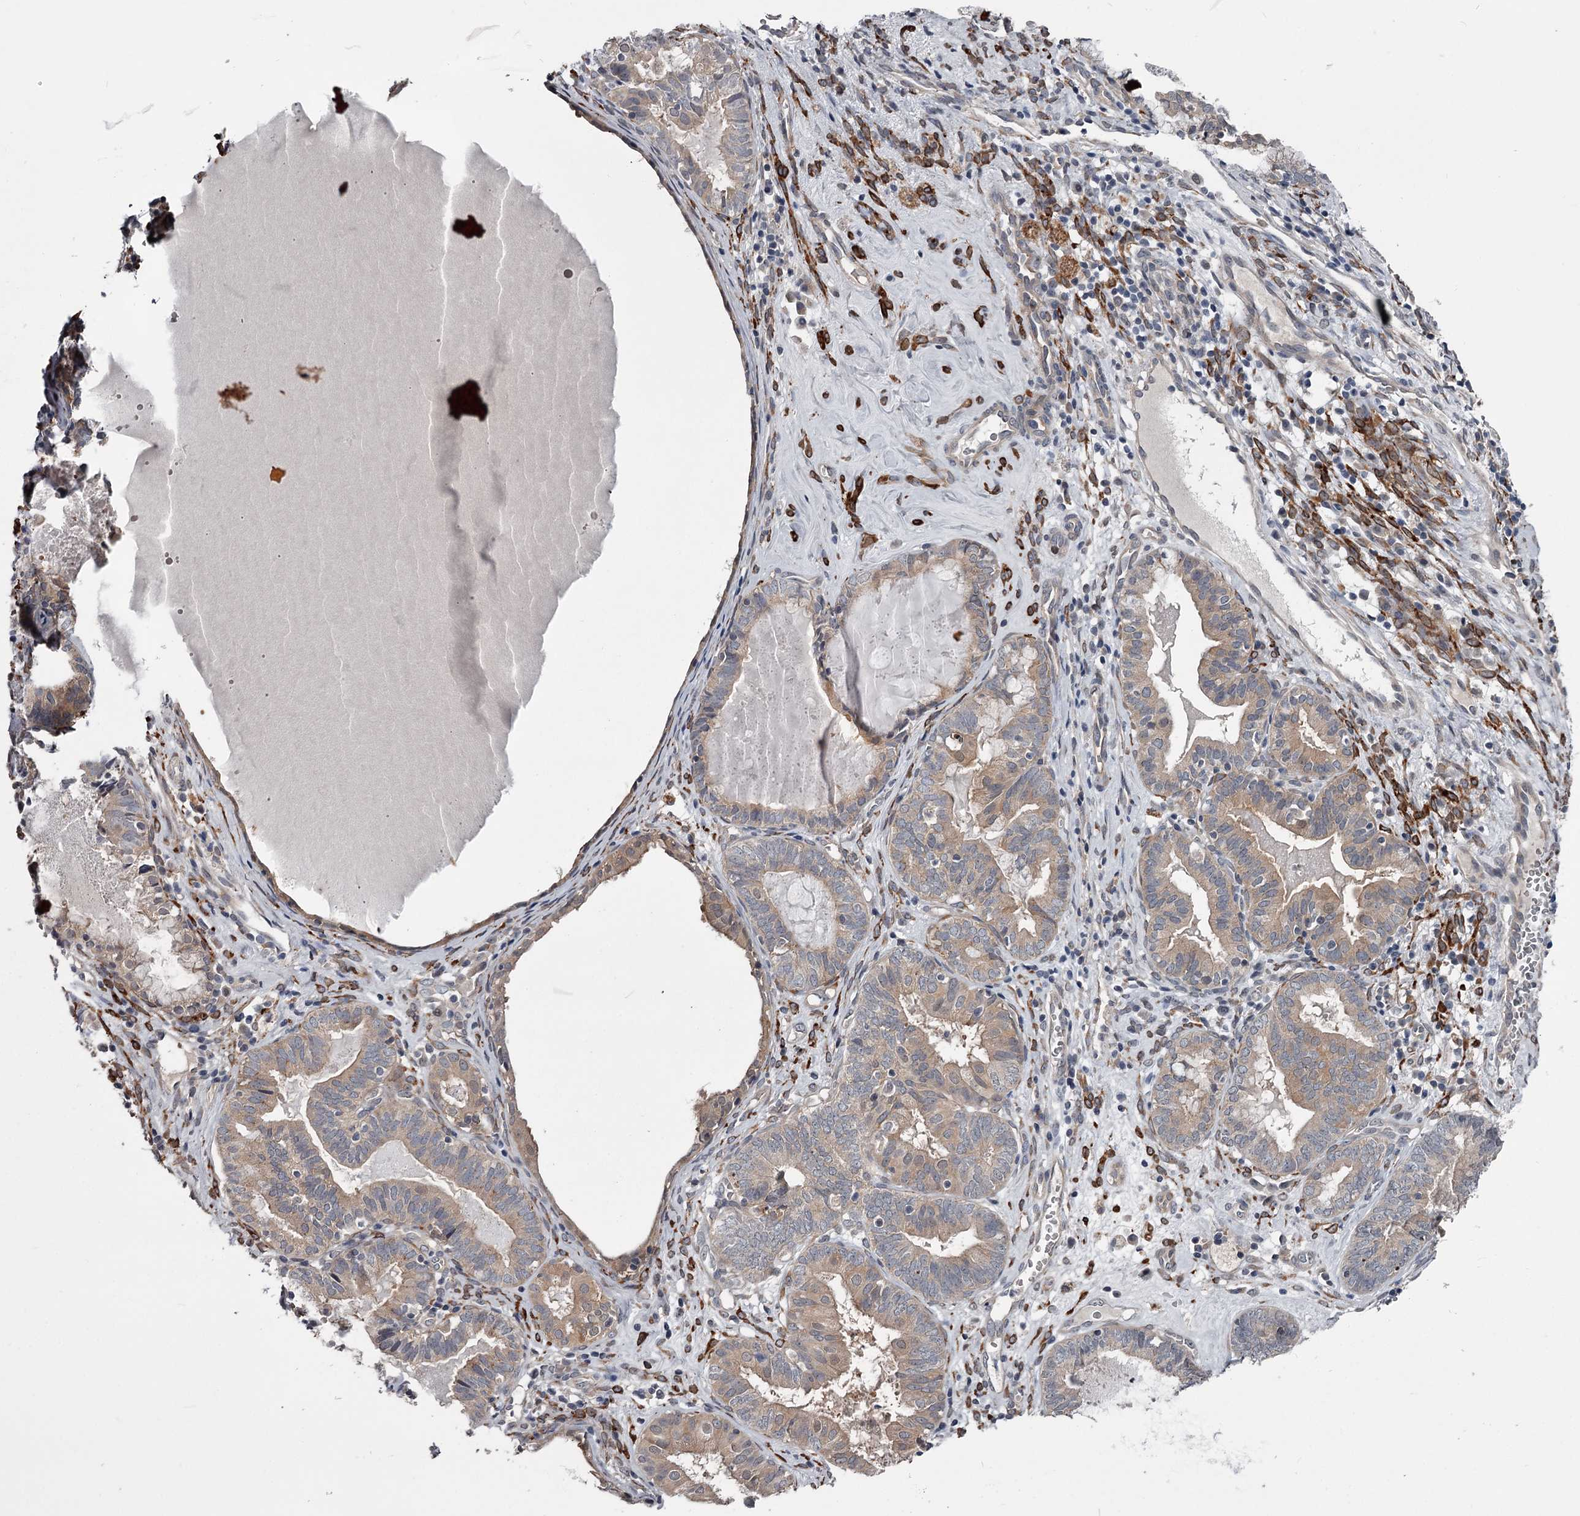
{"staining": {"intensity": "weak", "quantity": "25%-75%", "location": "cytoplasmic/membranous"}, "tissue": "endometrial cancer", "cell_type": "Tumor cells", "image_type": "cancer", "snomed": [{"axis": "morphology", "description": "Adenocarcinoma, NOS"}, {"axis": "topography", "description": "Endometrium"}], "caption": "There is low levels of weak cytoplasmic/membranous staining in tumor cells of endometrial cancer, as demonstrated by immunohistochemical staining (brown color).", "gene": "DAO", "patient": {"sex": "female", "age": 79}}